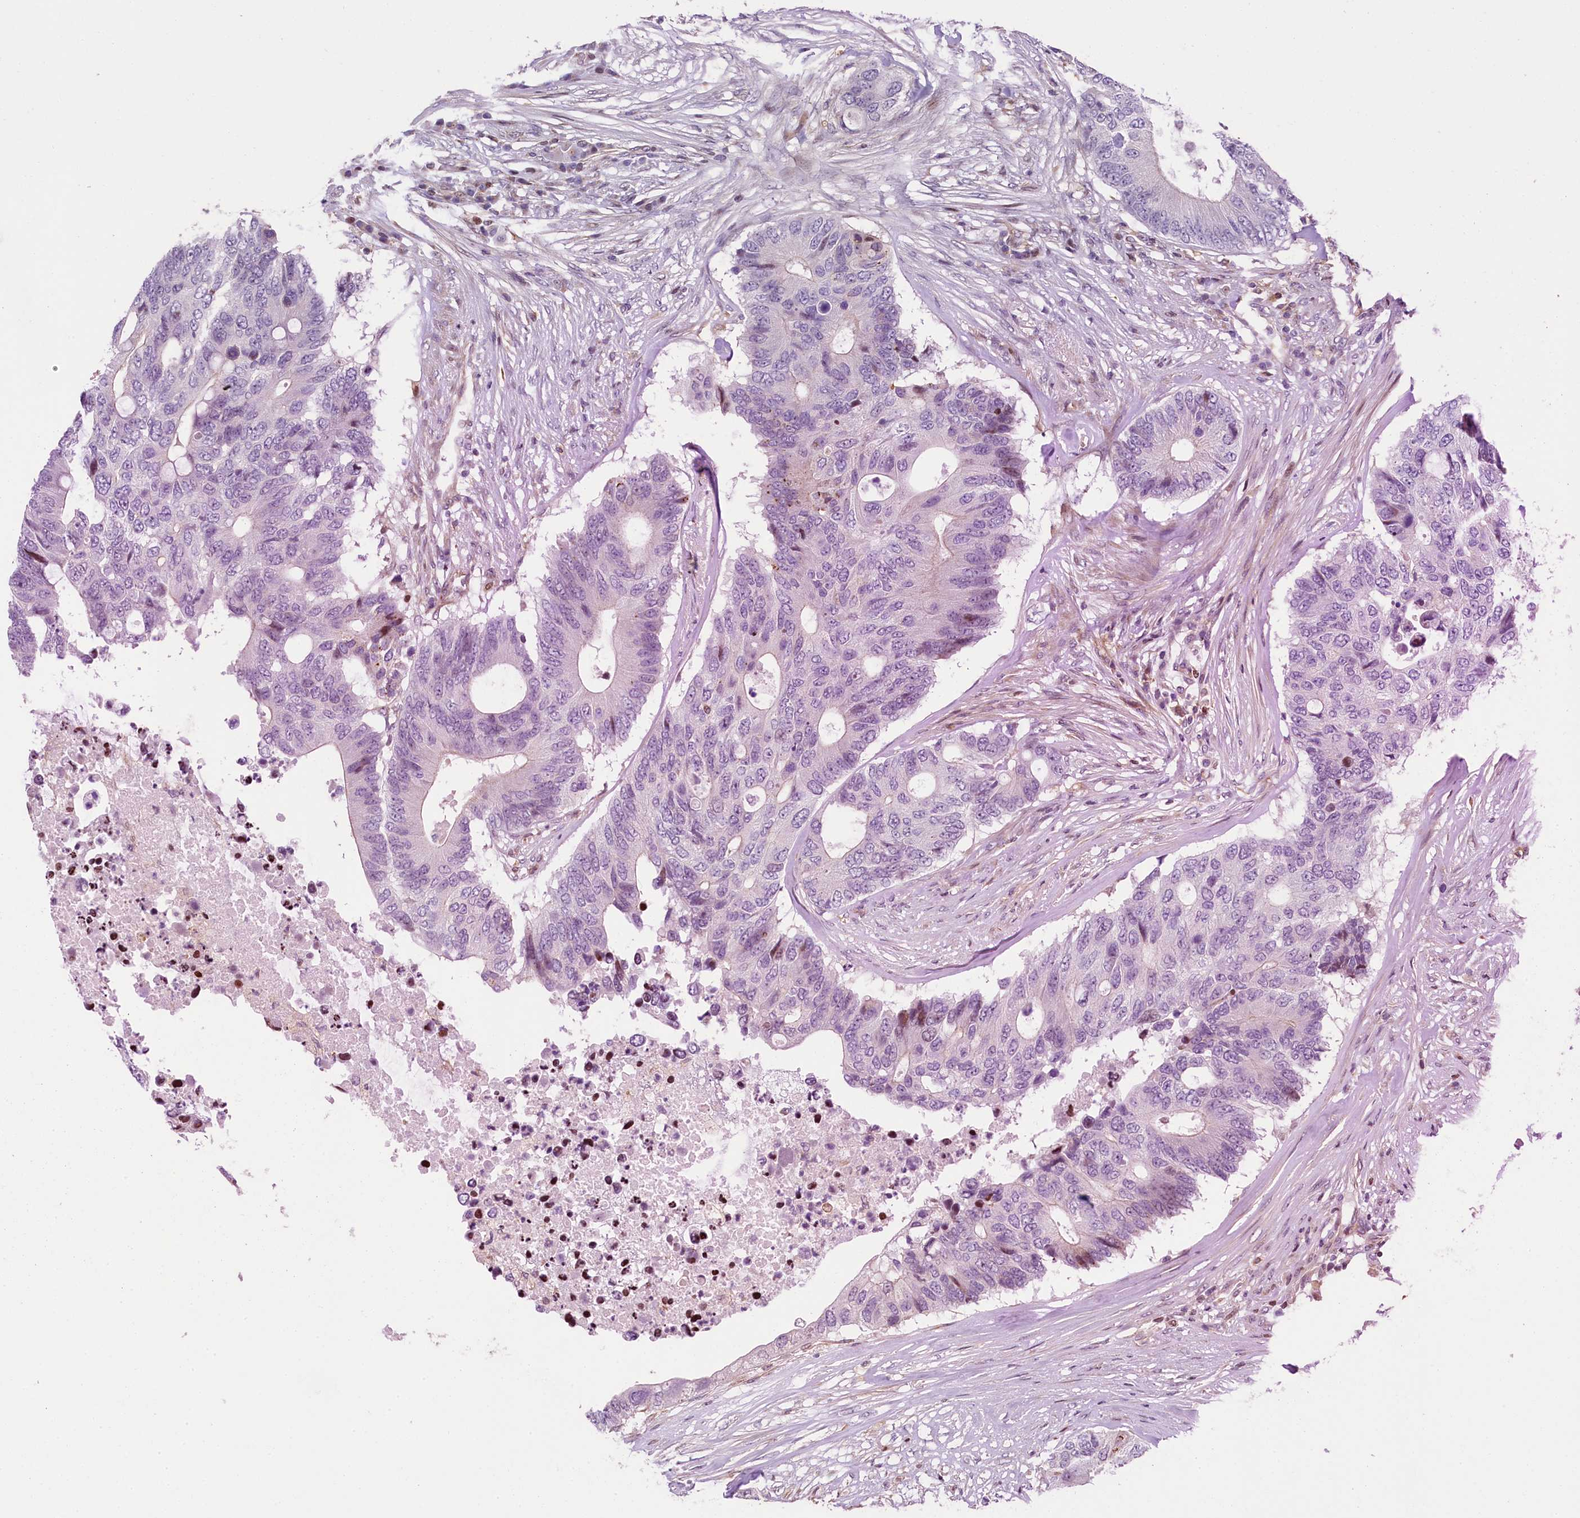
{"staining": {"intensity": "negative", "quantity": "none", "location": "none"}, "tissue": "colorectal cancer", "cell_type": "Tumor cells", "image_type": "cancer", "snomed": [{"axis": "morphology", "description": "Adenocarcinoma, NOS"}, {"axis": "topography", "description": "Colon"}], "caption": "Histopathology image shows no protein expression in tumor cells of colorectal cancer (adenocarcinoma) tissue. (DAB IHC, high magnification).", "gene": "TGDS", "patient": {"sex": "male", "age": 71}}